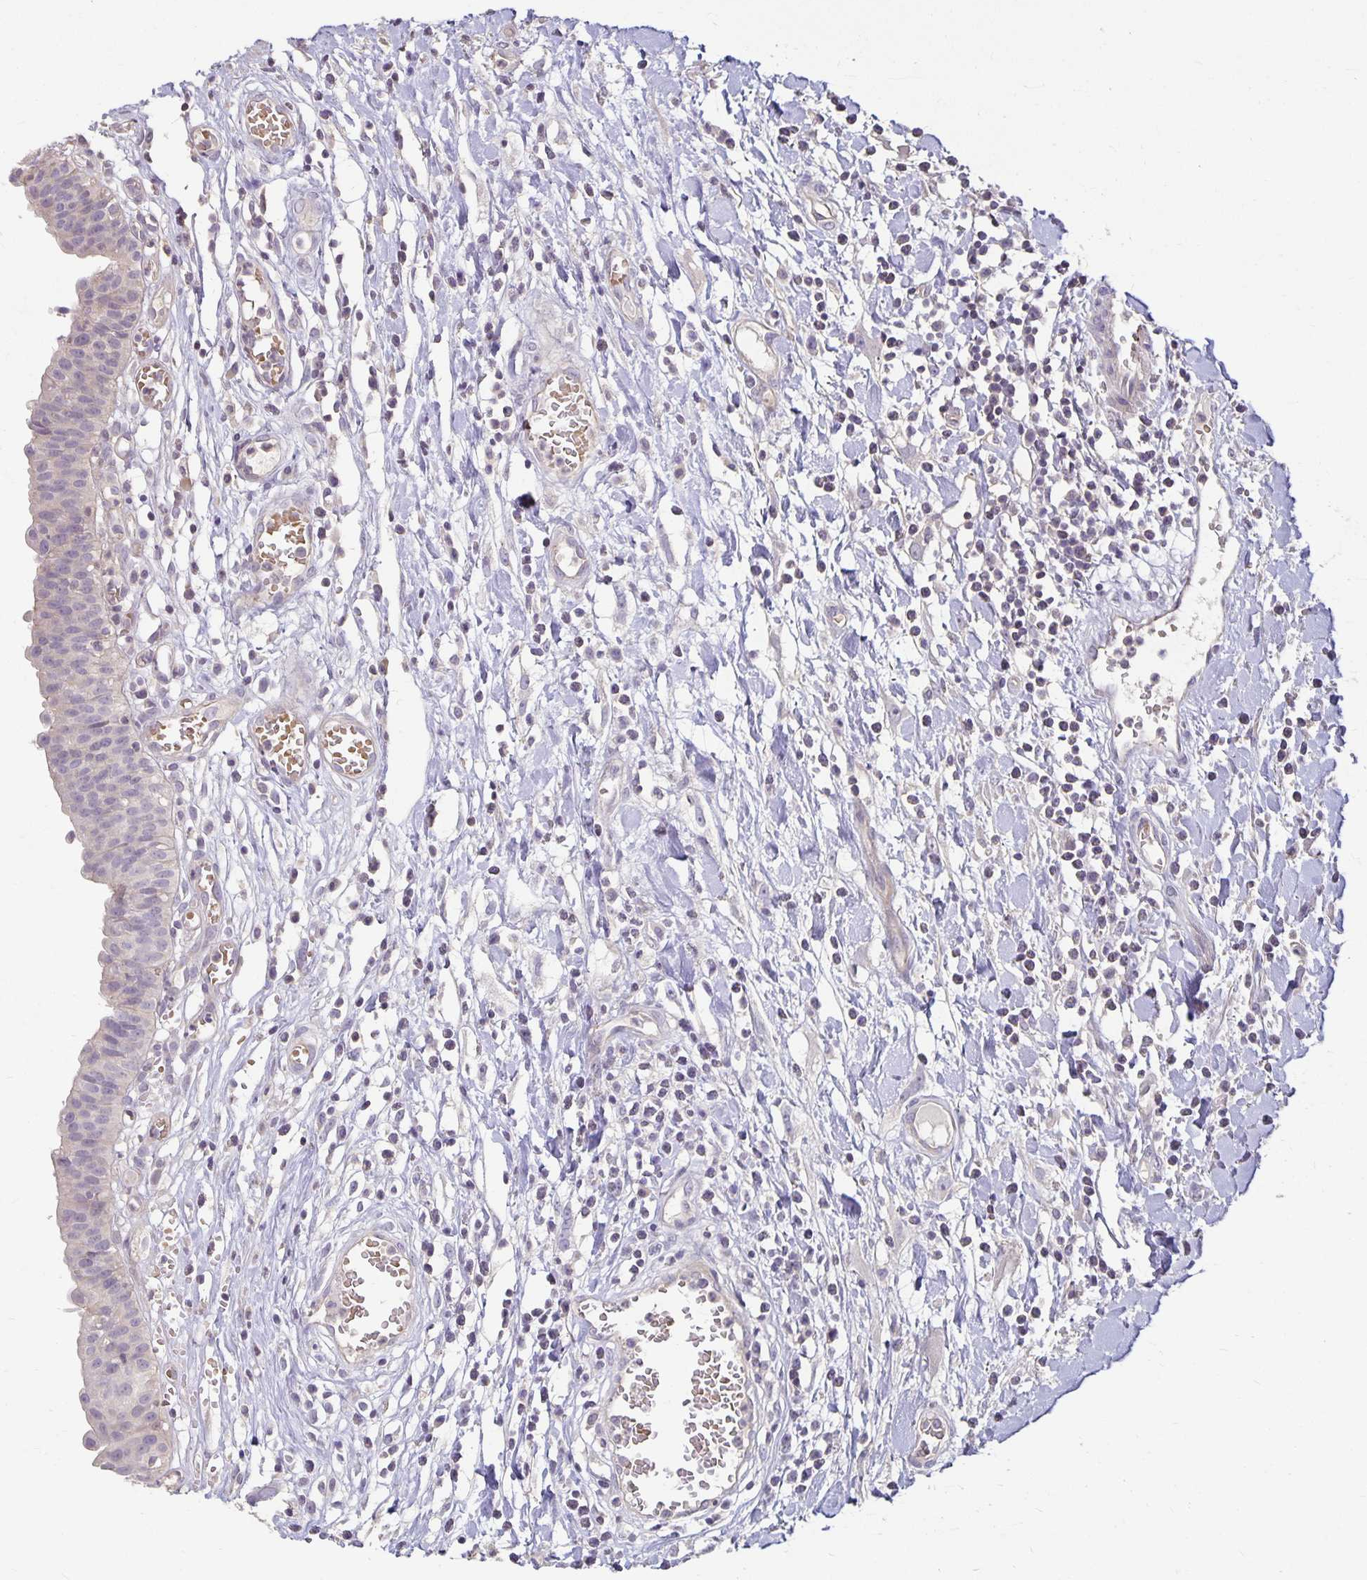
{"staining": {"intensity": "weak", "quantity": "<25%", "location": "cytoplasmic/membranous"}, "tissue": "urinary bladder", "cell_type": "Urothelial cells", "image_type": "normal", "snomed": [{"axis": "morphology", "description": "Normal tissue, NOS"}, {"axis": "topography", "description": "Urinary bladder"}], "caption": "Immunohistochemistry micrograph of benign urinary bladder: urinary bladder stained with DAB (3,3'-diaminobenzidine) demonstrates no significant protein expression in urothelial cells.", "gene": "CST6", "patient": {"sex": "male", "age": 64}}